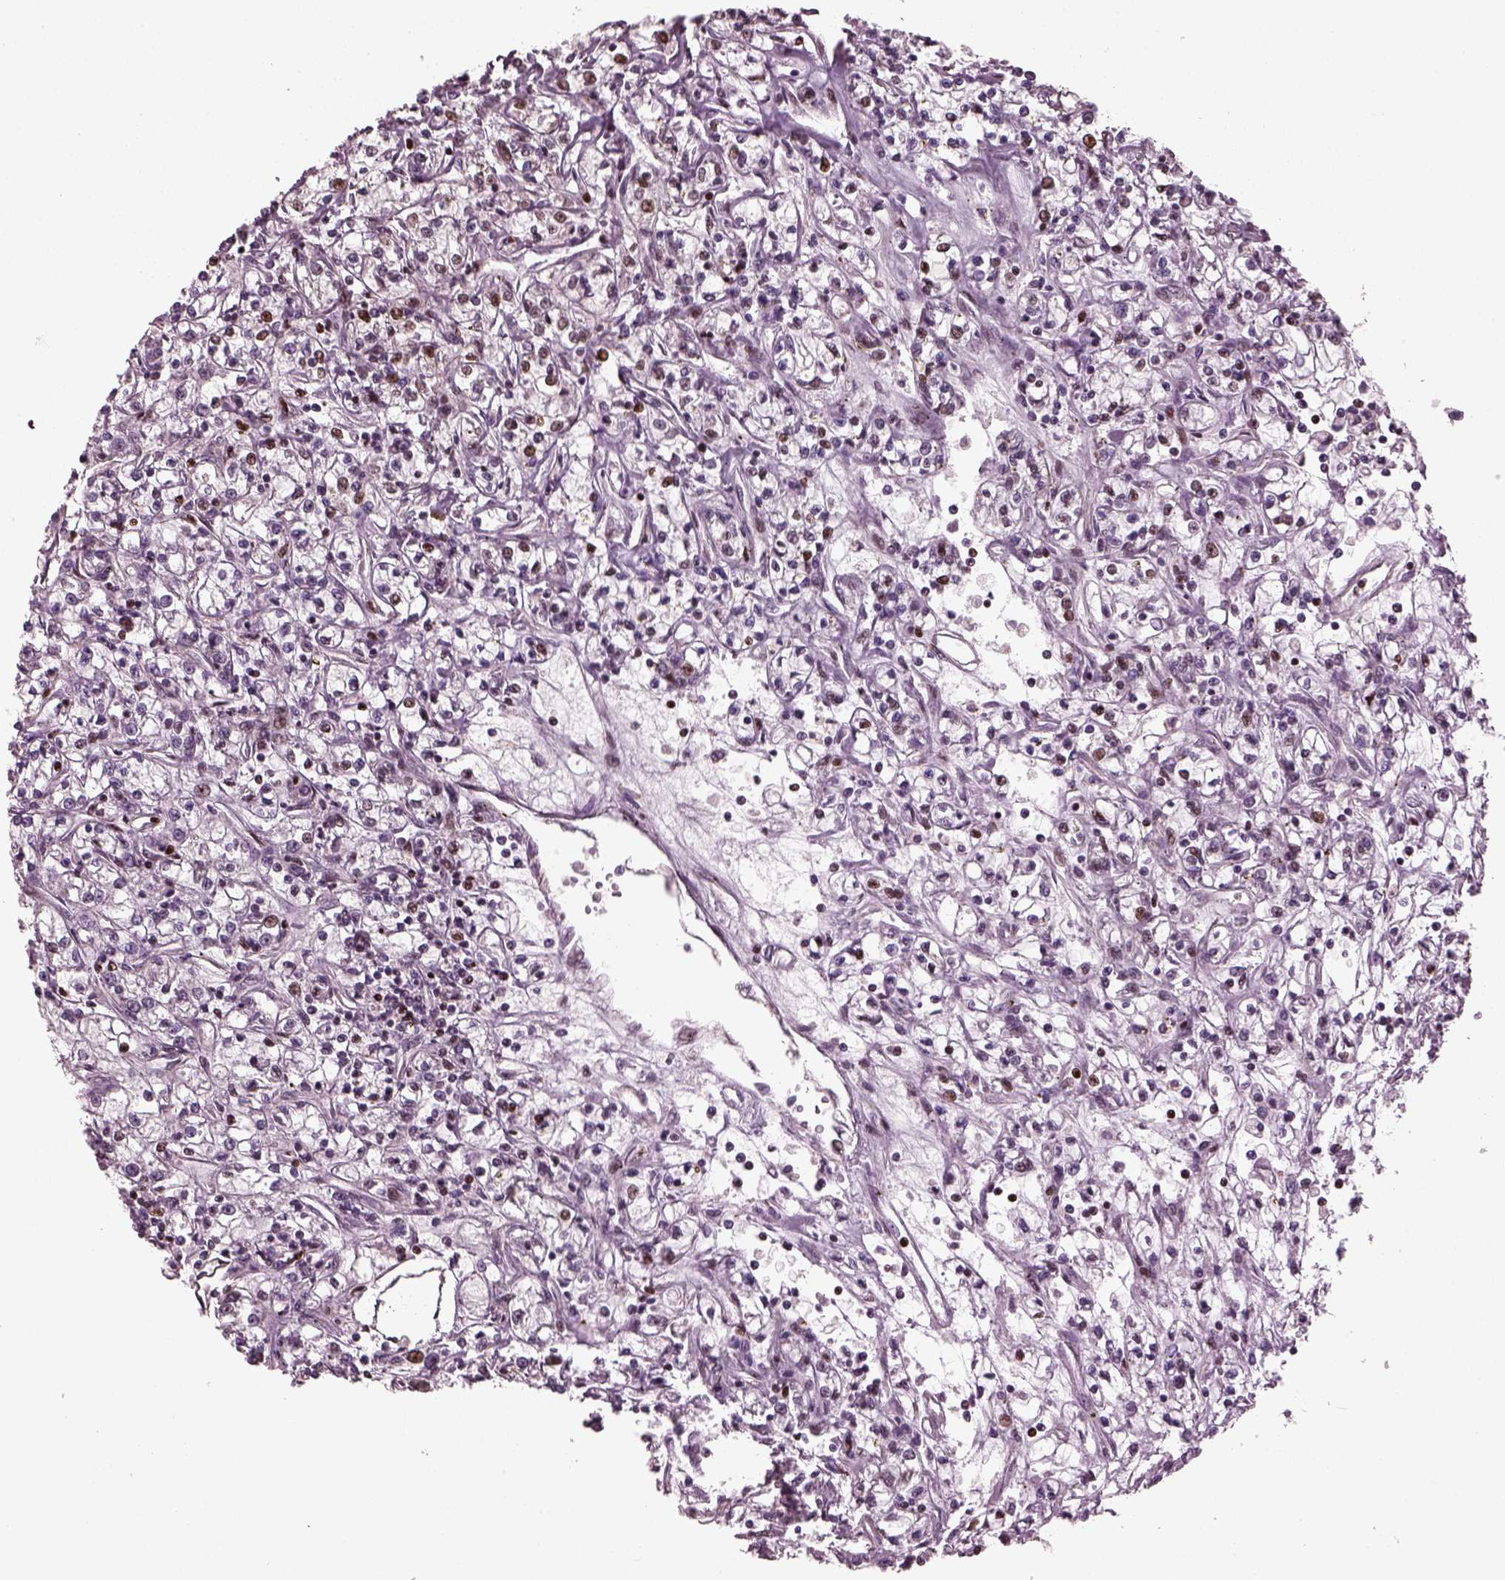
{"staining": {"intensity": "negative", "quantity": "none", "location": "none"}, "tissue": "renal cancer", "cell_type": "Tumor cells", "image_type": "cancer", "snomed": [{"axis": "morphology", "description": "Adenocarcinoma, NOS"}, {"axis": "topography", "description": "Kidney"}], "caption": "Immunohistochemistry (IHC) photomicrograph of neoplastic tissue: renal cancer (adenocarcinoma) stained with DAB (3,3'-diaminobenzidine) displays no significant protein expression in tumor cells.", "gene": "RUFY3", "patient": {"sex": "female", "age": 59}}